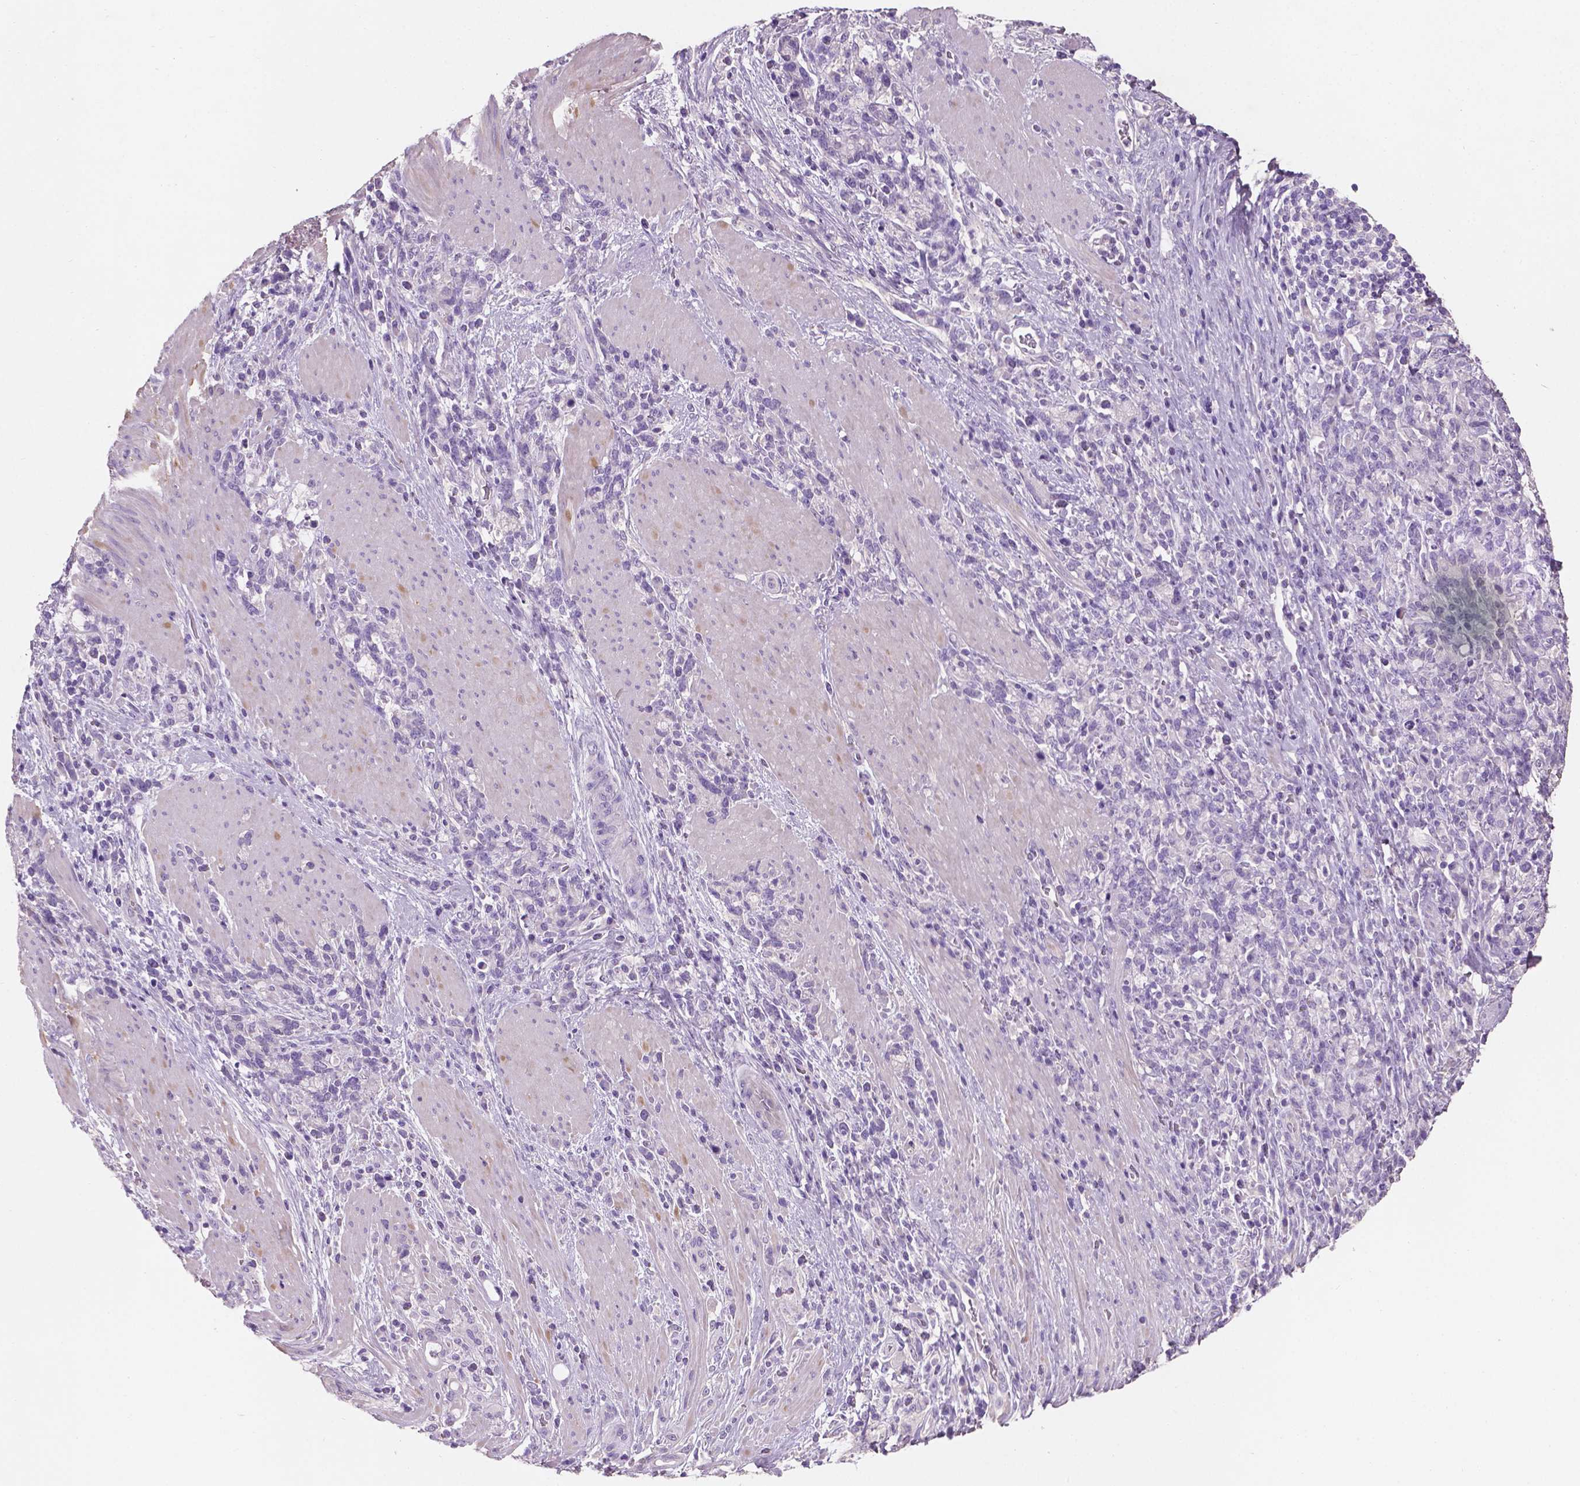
{"staining": {"intensity": "negative", "quantity": "none", "location": "none"}, "tissue": "stomach cancer", "cell_type": "Tumor cells", "image_type": "cancer", "snomed": [{"axis": "morphology", "description": "Adenocarcinoma, NOS"}, {"axis": "topography", "description": "Stomach"}], "caption": "Human adenocarcinoma (stomach) stained for a protein using immunohistochemistry shows no positivity in tumor cells.", "gene": "SBSN", "patient": {"sex": "female", "age": 57}}